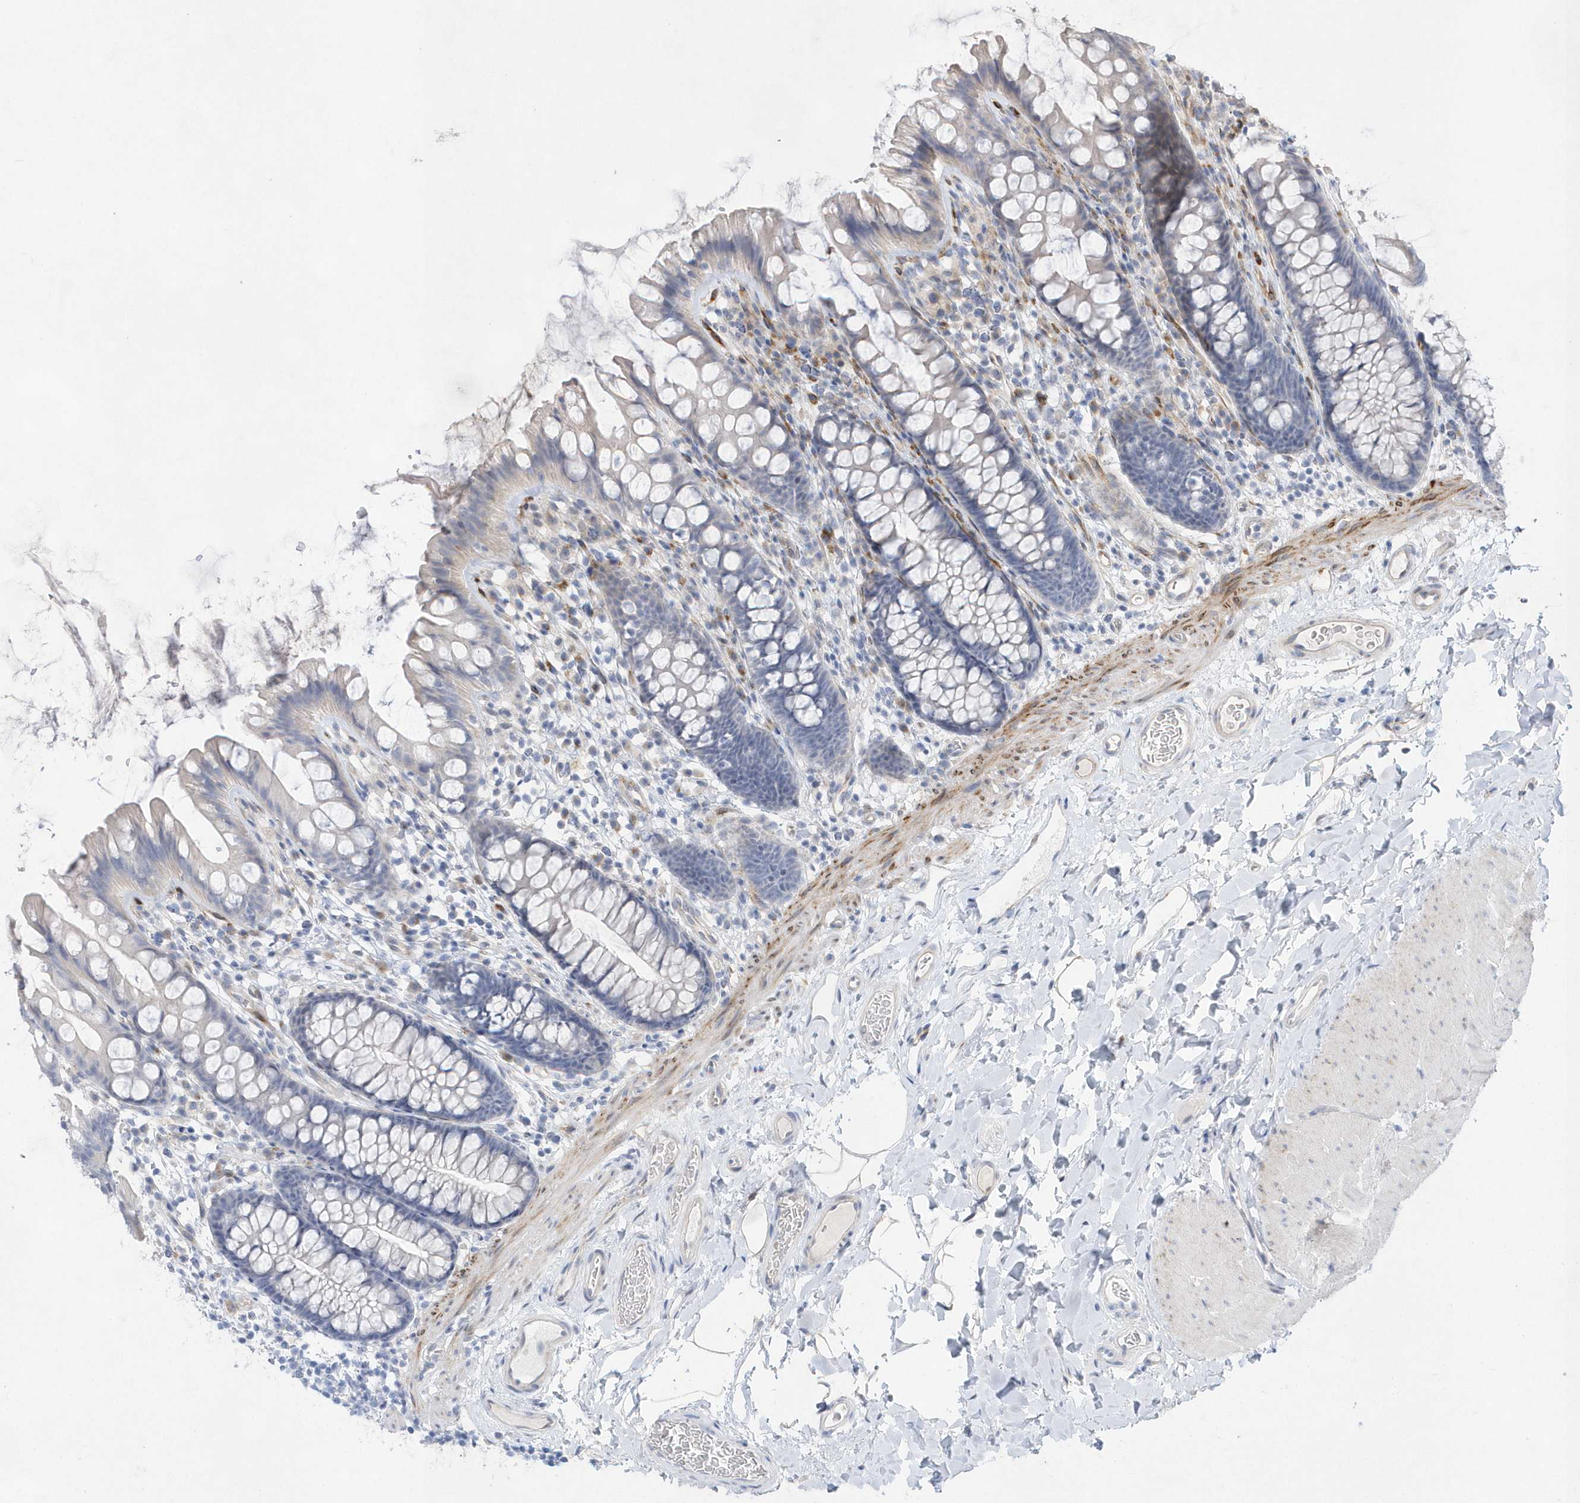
{"staining": {"intensity": "moderate", "quantity": "25%-75%", "location": "cytoplasmic/membranous"}, "tissue": "colon", "cell_type": "Endothelial cells", "image_type": "normal", "snomed": [{"axis": "morphology", "description": "Normal tissue, NOS"}, {"axis": "topography", "description": "Colon"}], "caption": "The immunohistochemical stain shows moderate cytoplasmic/membranous positivity in endothelial cells of normal colon. Nuclei are stained in blue.", "gene": "TMEM132B", "patient": {"sex": "female", "age": 62}}